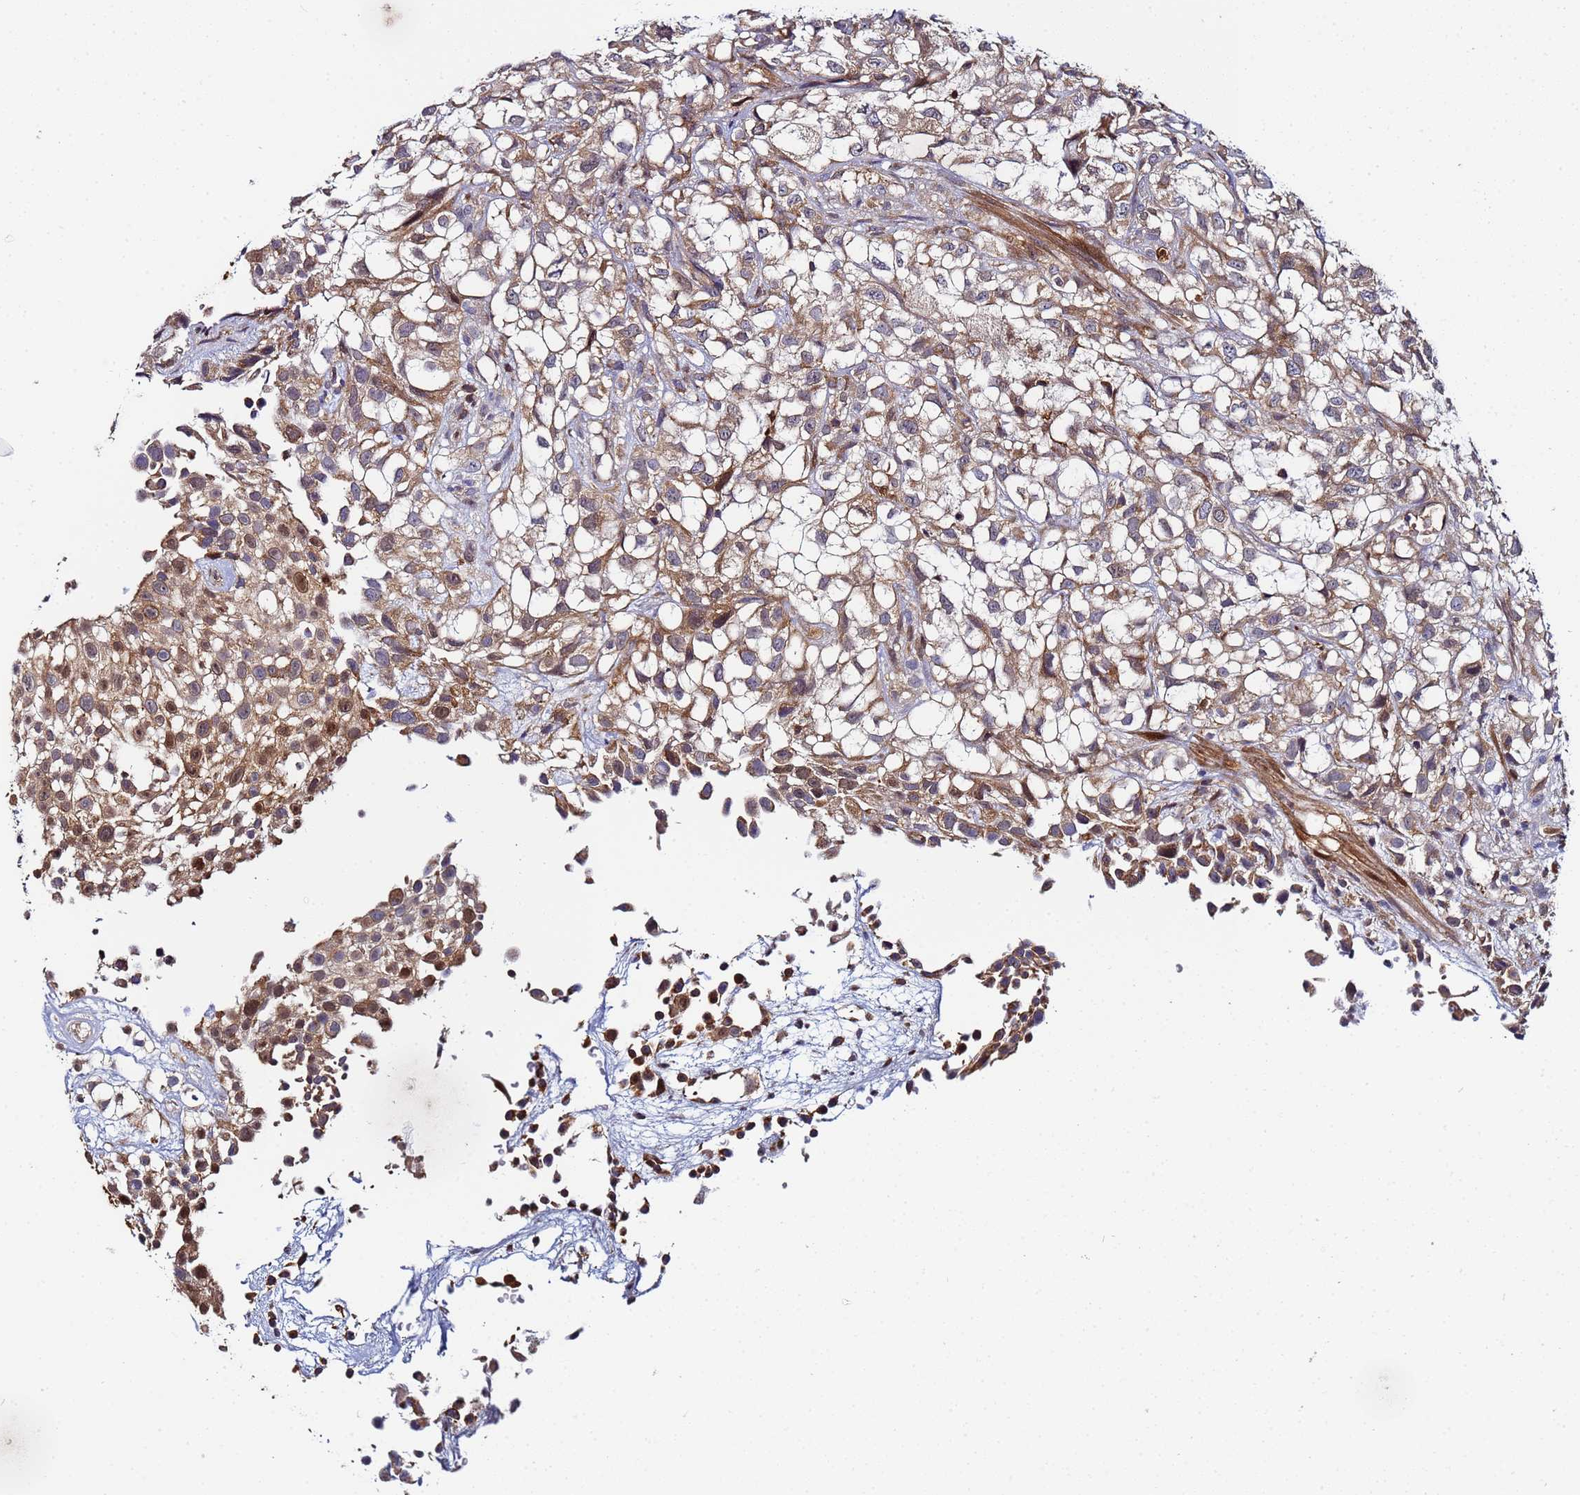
{"staining": {"intensity": "moderate", "quantity": ">75%", "location": "cytoplasmic/membranous"}, "tissue": "urothelial cancer", "cell_type": "Tumor cells", "image_type": "cancer", "snomed": [{"axis": "morphology", "description": "Urothelial carcinoma, High grade"}, {"axis": "topography", "description": "Urinary bladder"}], "caption": "High-grade urothelial carcinoma stained with a protein marker demonstrates moderate staining in tumor cells.", "gene": "CCDC127", "patient": {"sex": "male", "age": 56}}